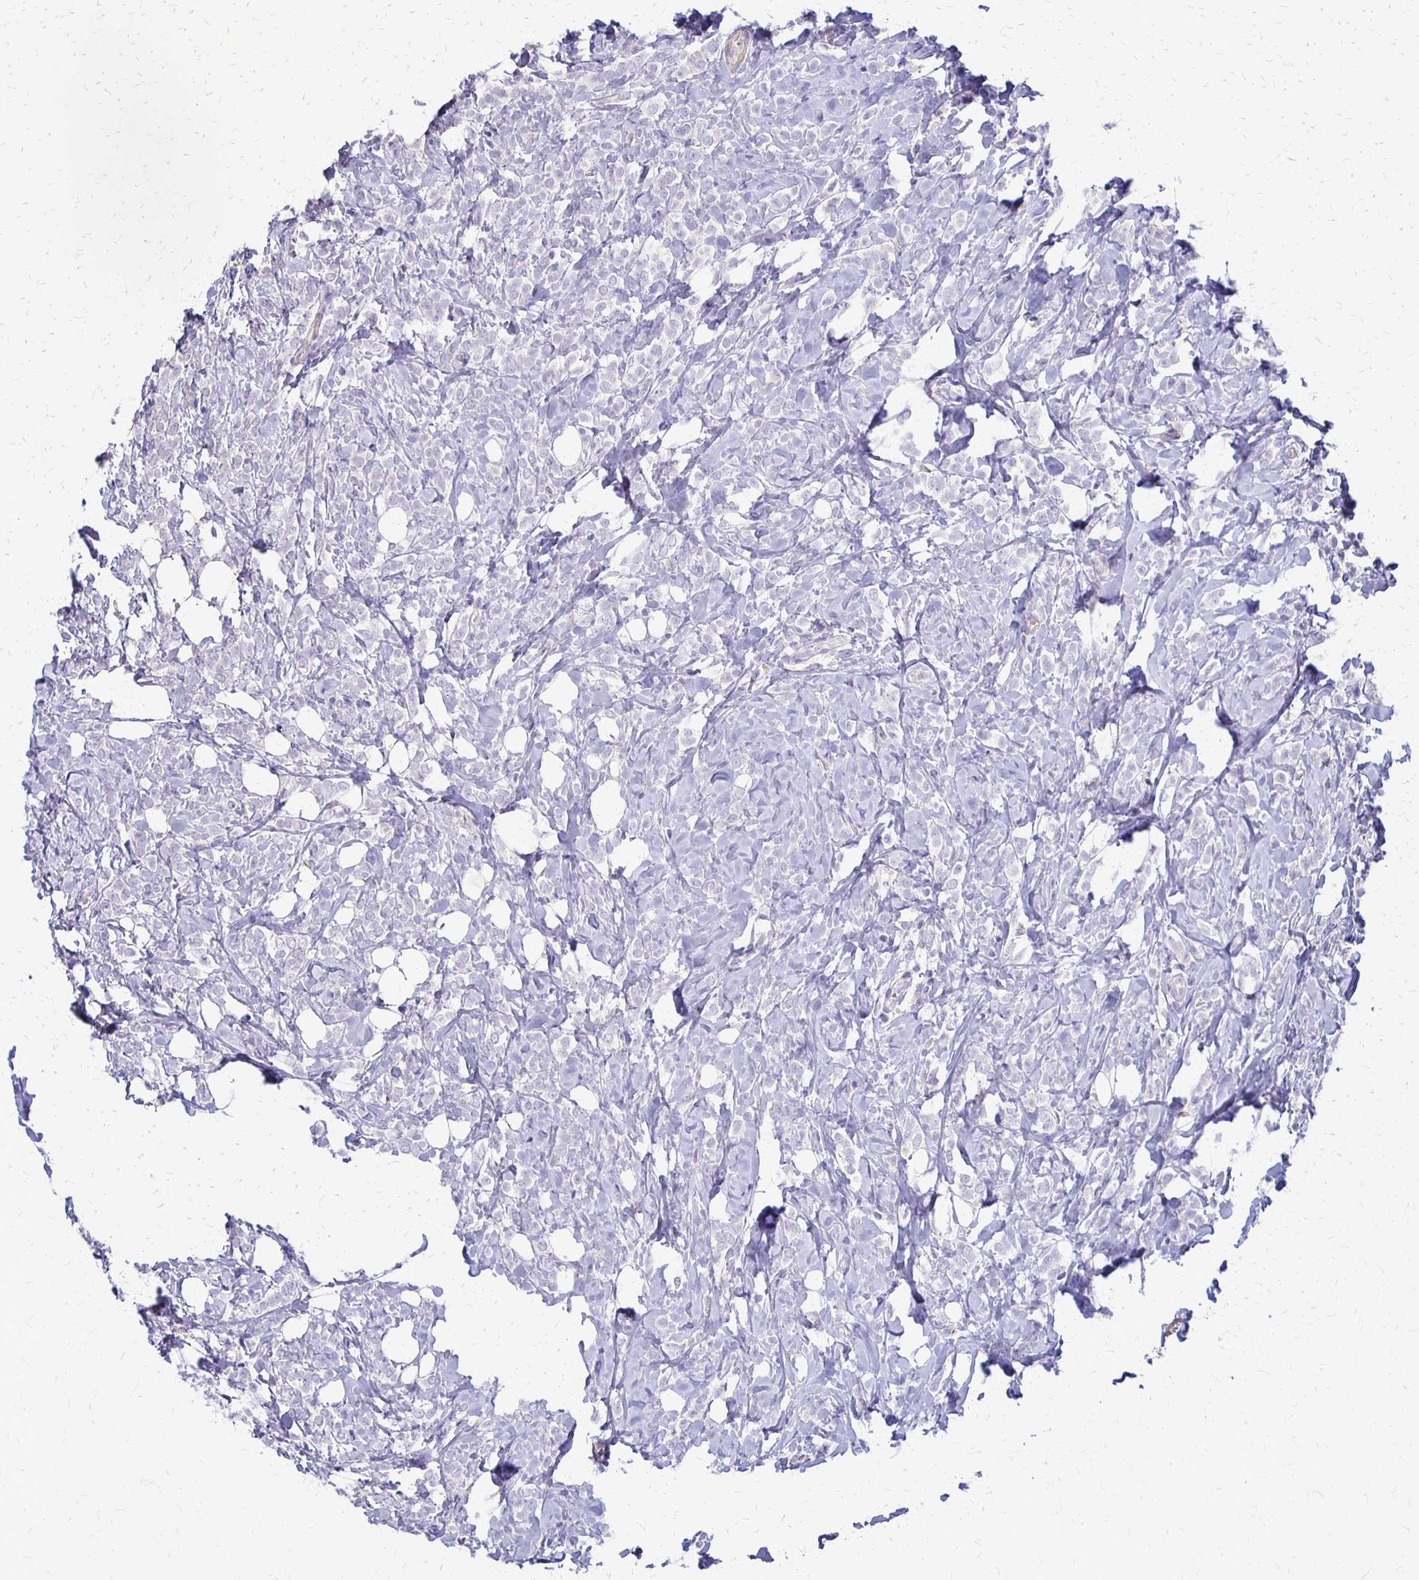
{"staining": {"intensity": "negative", "quantity": "none", "location": "none"}, "tissue": "breast cancer", "cell_type": "Tumor cells", "image_type": "cancer", "snomed": [{"axis": "morphology", "description": "Lobular carcinoma"}, {"axis": "topography", "description": "Breast"}], "caption": "This micrograph is of breast lobular carcinoma stained with IHC to label a protein in brown with the nuclei are counter-stained blue. There is no expression in tumor cells. The staining is performed using DAB (3,3'-diaminobenzidine) brown chromogen with nuclei counter-stained in using hematoxylin.", "gene": "RHOC", "patient": {"sex": "female", "age": 49}}